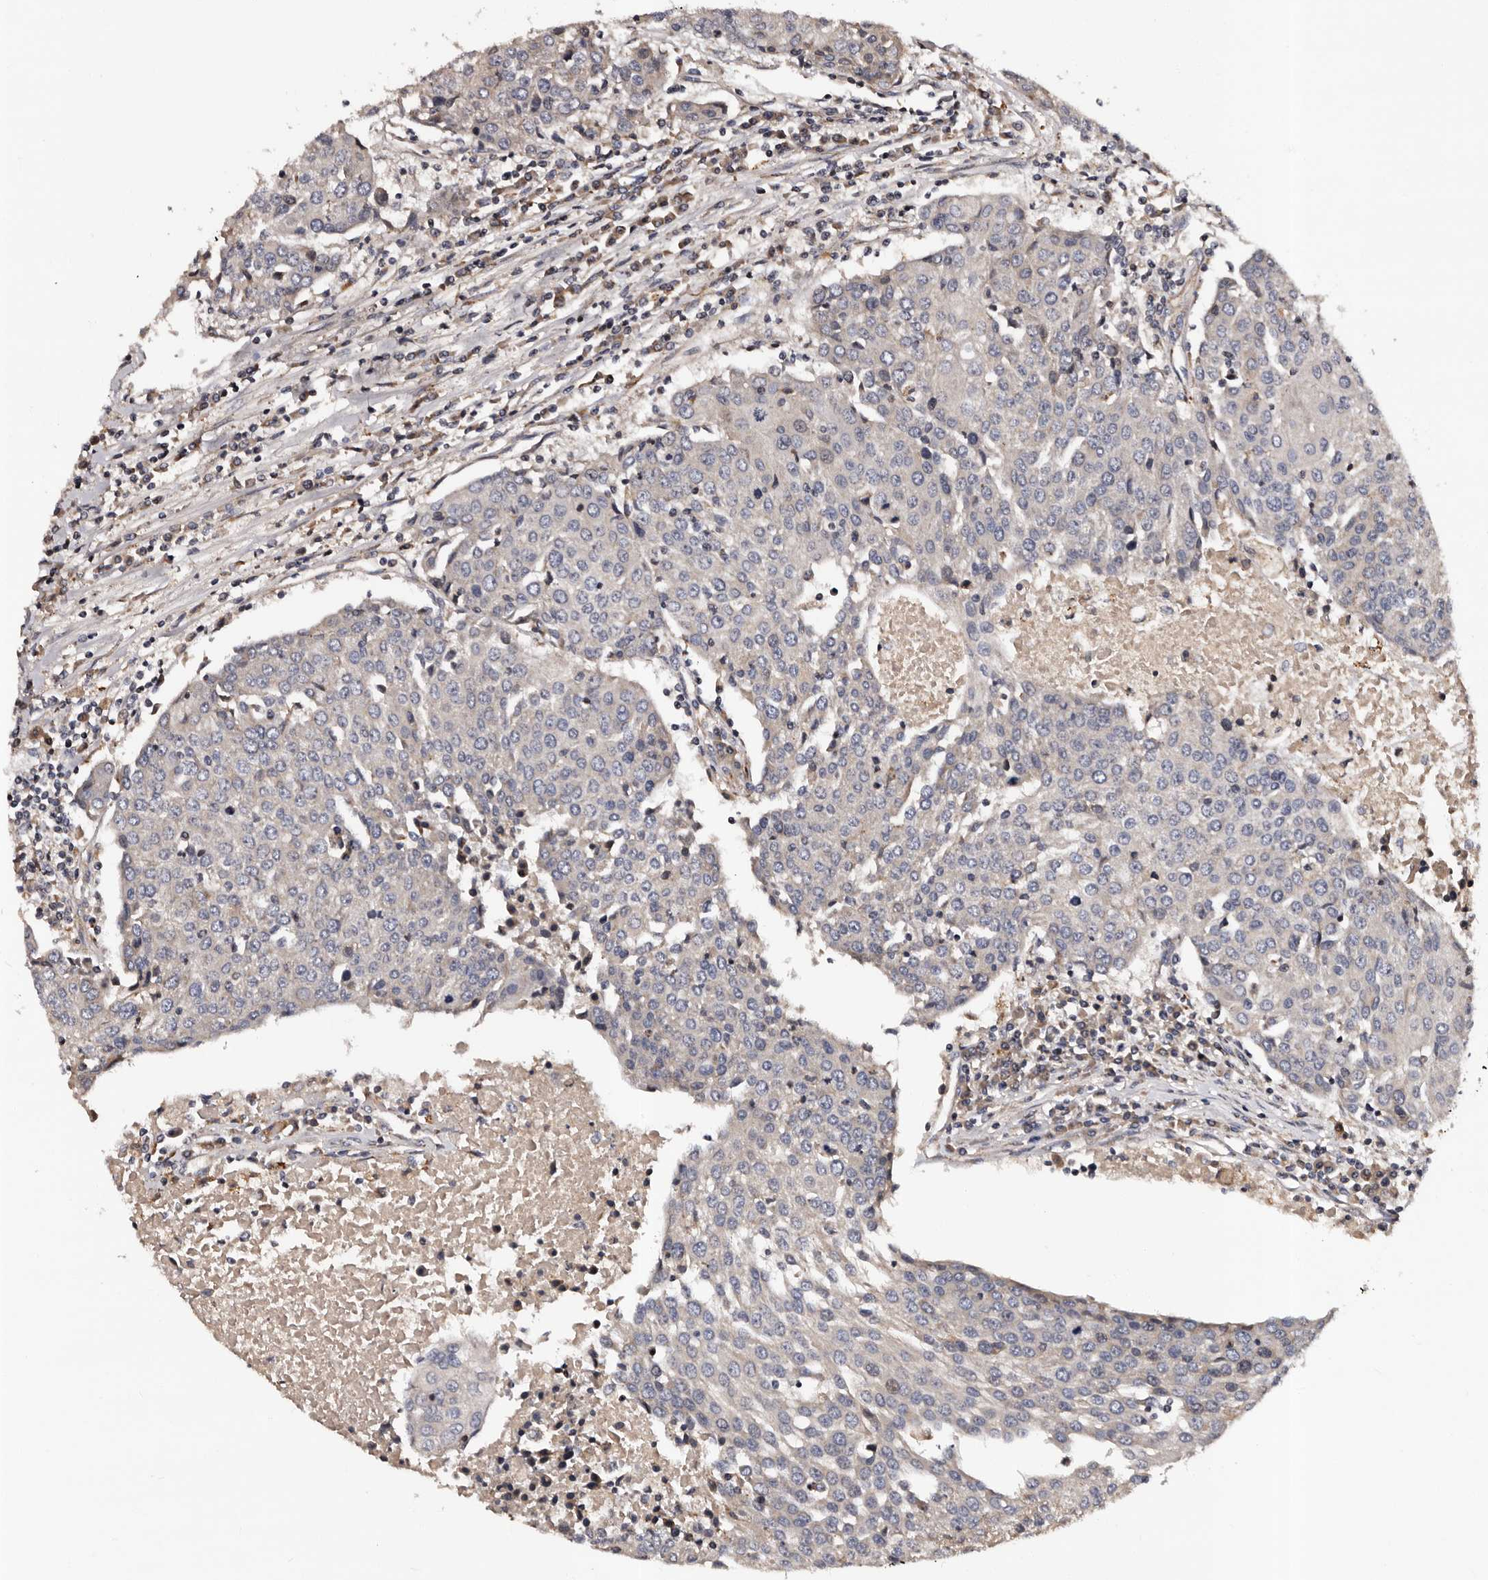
{"staining": {"intensity": "negative", "quantity": "none", "location": "none"}, "tissue": "urothelial cancer", "cell_type": "Tumor cells", "image_type": "cancer", "snomed": [{"axis": "morphology", "description": "Urothelial carcinoma, High grade"}, {"axis": "topography", "description": "Urinary bladder"}], "caption": "Immunohistochemistry image of high-grade urothelial carcinoma stained for a protein (brown), which demonstrates no staining in tumor cells. (DAB (3,3'-diaminobenzidine) immunohistochemistry, high magnification).", "gene": "ADCK5", "patient": {"sex": "female", "age": 85}}